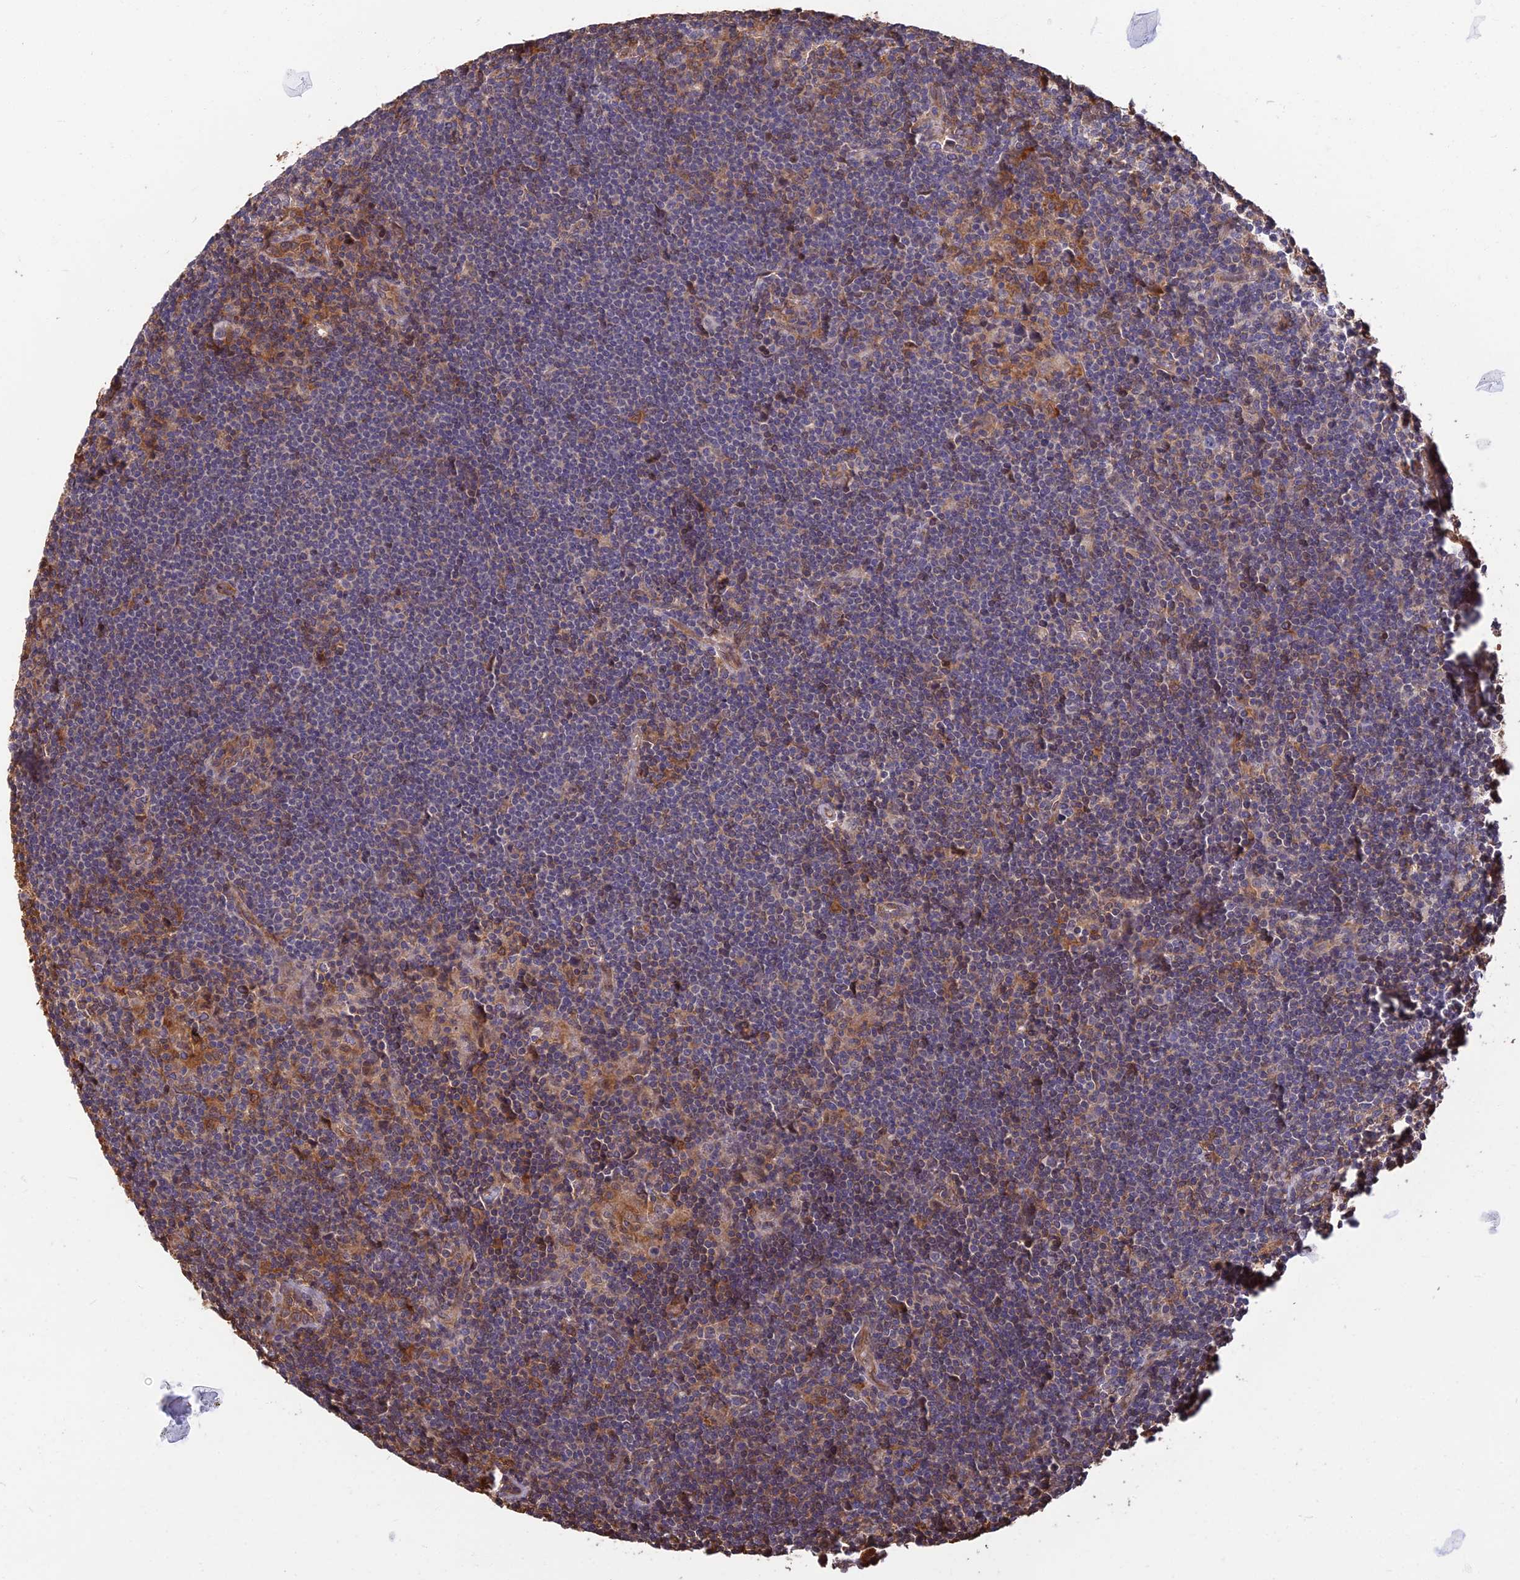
{"staining": {"intensity": "weak", "quantity": "<25%", "location": "cytoplasmic/membranous"}, "tissue": "lymphoma", "cell_type": "Tumor cells", "image_type": "cancer", "snomed": [{"axis": "morphology", "description": "Hodgkin's disease, NOS"}, {"axis": "topography", "description": "Lymph node"}], "caption": "Lymphoma was stained to show a protein in brown. There is no significant positivity in tumor cells.", "gene": "LRRN3", "patient": {"sex": "female", "age": 57}}